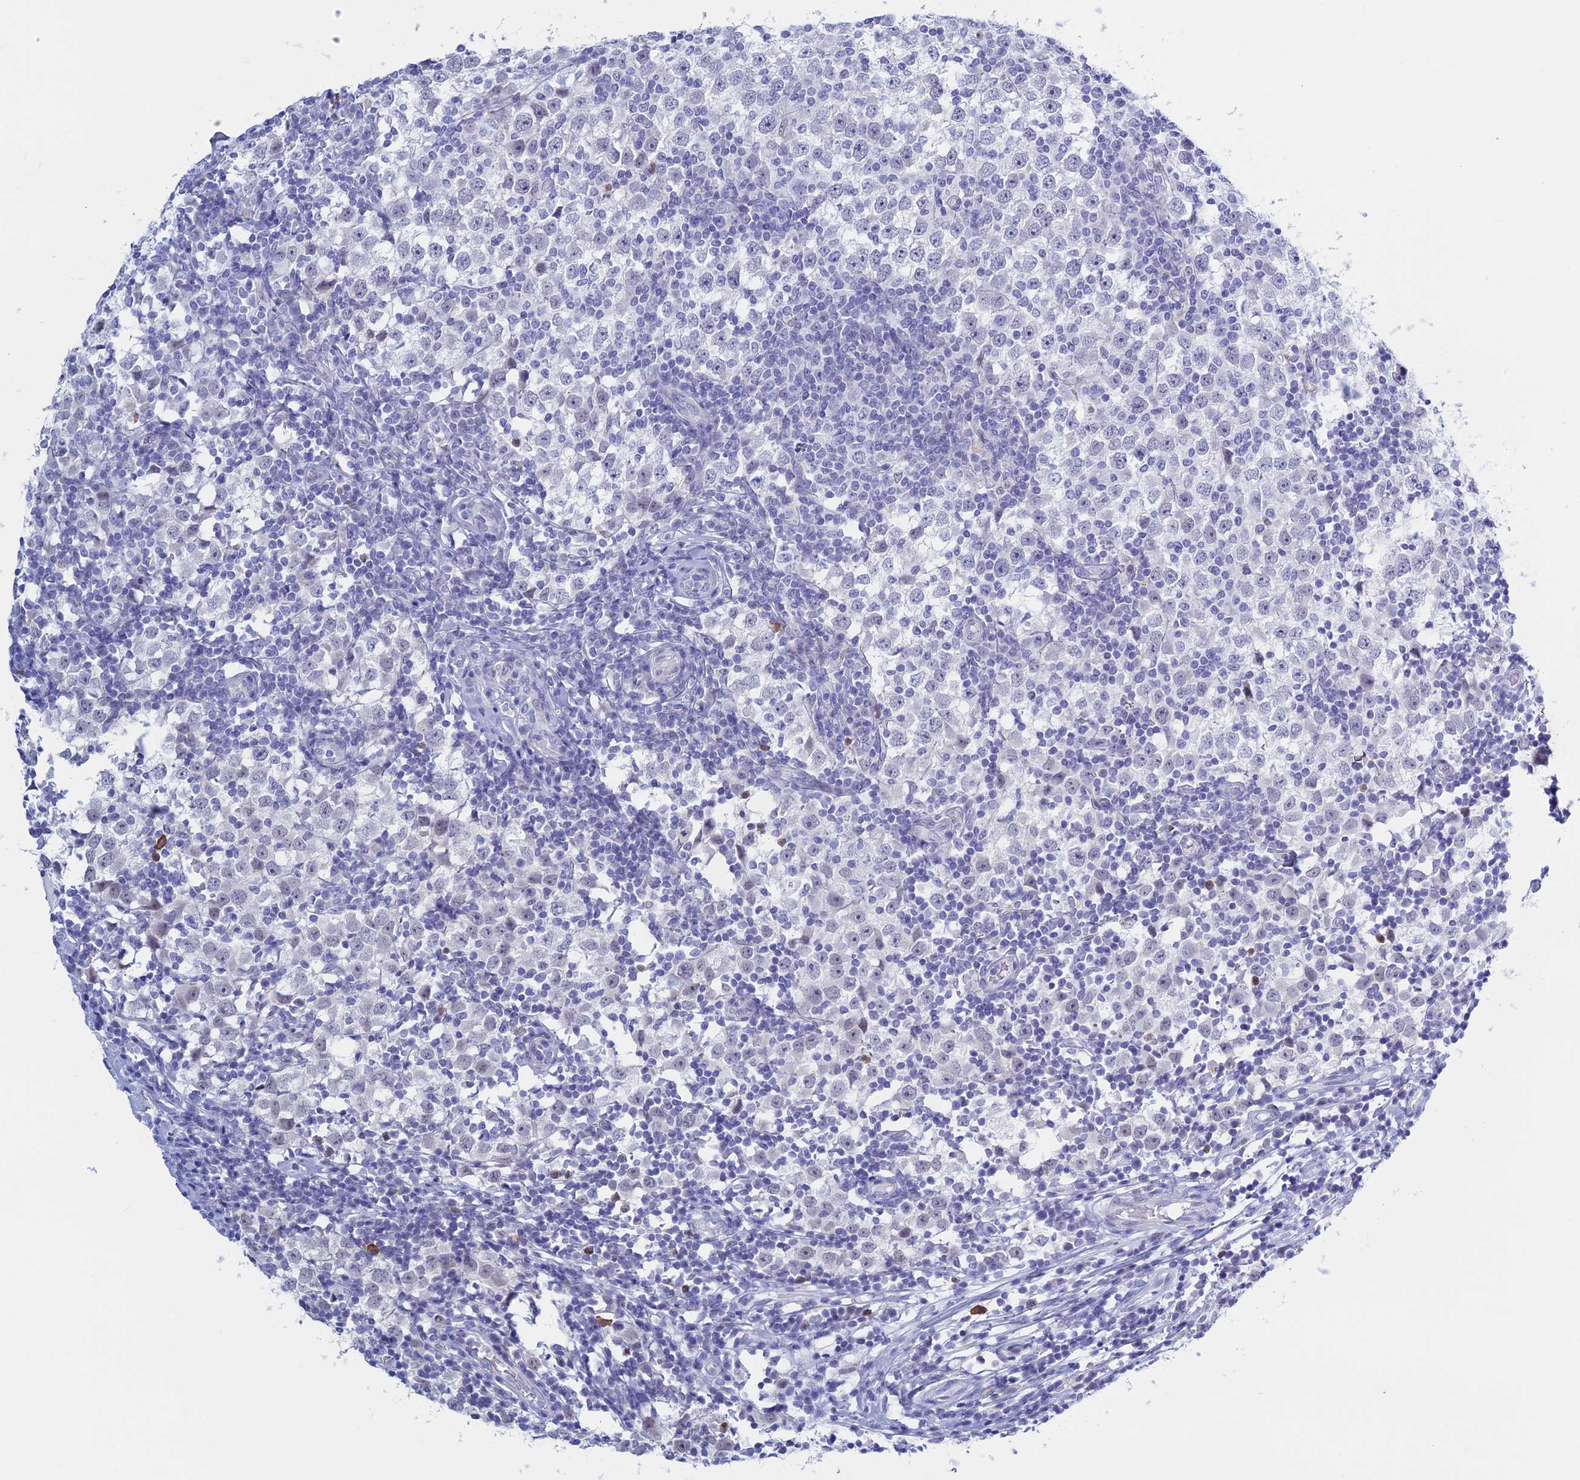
{"staining": {"intensity": "negative", "quantity": "none", "location": "none"}, "tissue": "testis cancer", "cell_type": "Tumor cells", "image_type": "cancer", "snomed": [{"axis": "morphology", "description": "Seminoma, NOS"}, {"axis": "topography", "description": "Testis"}], "caption": "High magnification brightfield microscopy of testis cancer (seminoma) stained with DAB (brown) and counterstained with hematoxylin (blue): tumor cells show no significant expression.", "gene": "LHFPL2", "patient": {"sex": "male", "age": 65}}